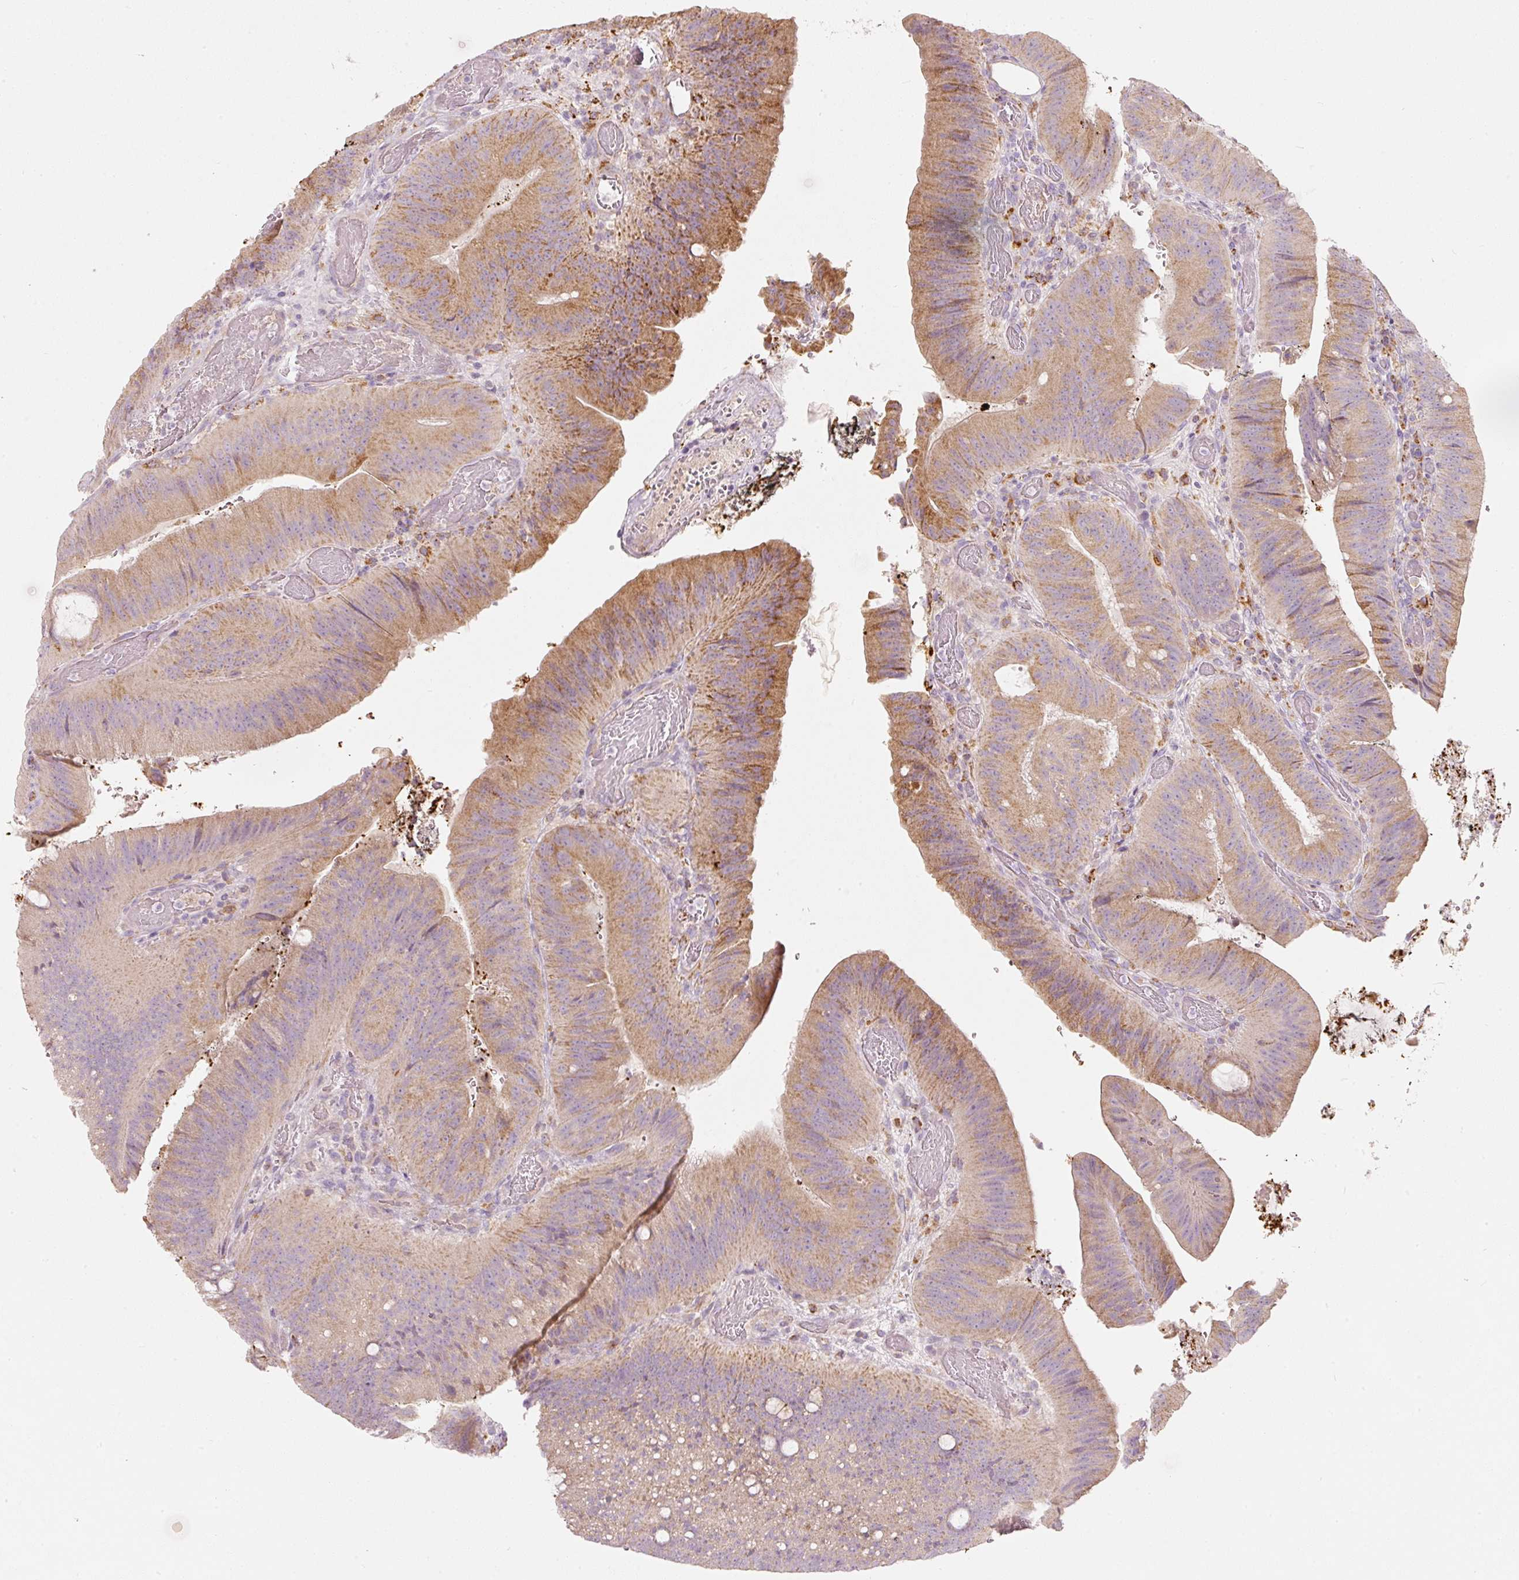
{"staining": {"intensity": "moderate", "quantity": "25%-75%", "location": "cytoplasmic/membranous"}, "tissue": "colorectal cancer", "cell_type": "Tumor cells", "image_type": "cancer", "snomed": [{"axis": "morphology", "description": "Adenocarcinoma, NOS"}, {"axis": "topography", "description": "Colon"}], "caption": "Tumor cells demonstrate moderate cytoplasmic/membranous positivity in approximately 25%-75% of cells in colorectal adenocarcinoma.", "gene": "MTHFD2", "patient": {"sex": "female", "age": 43}}